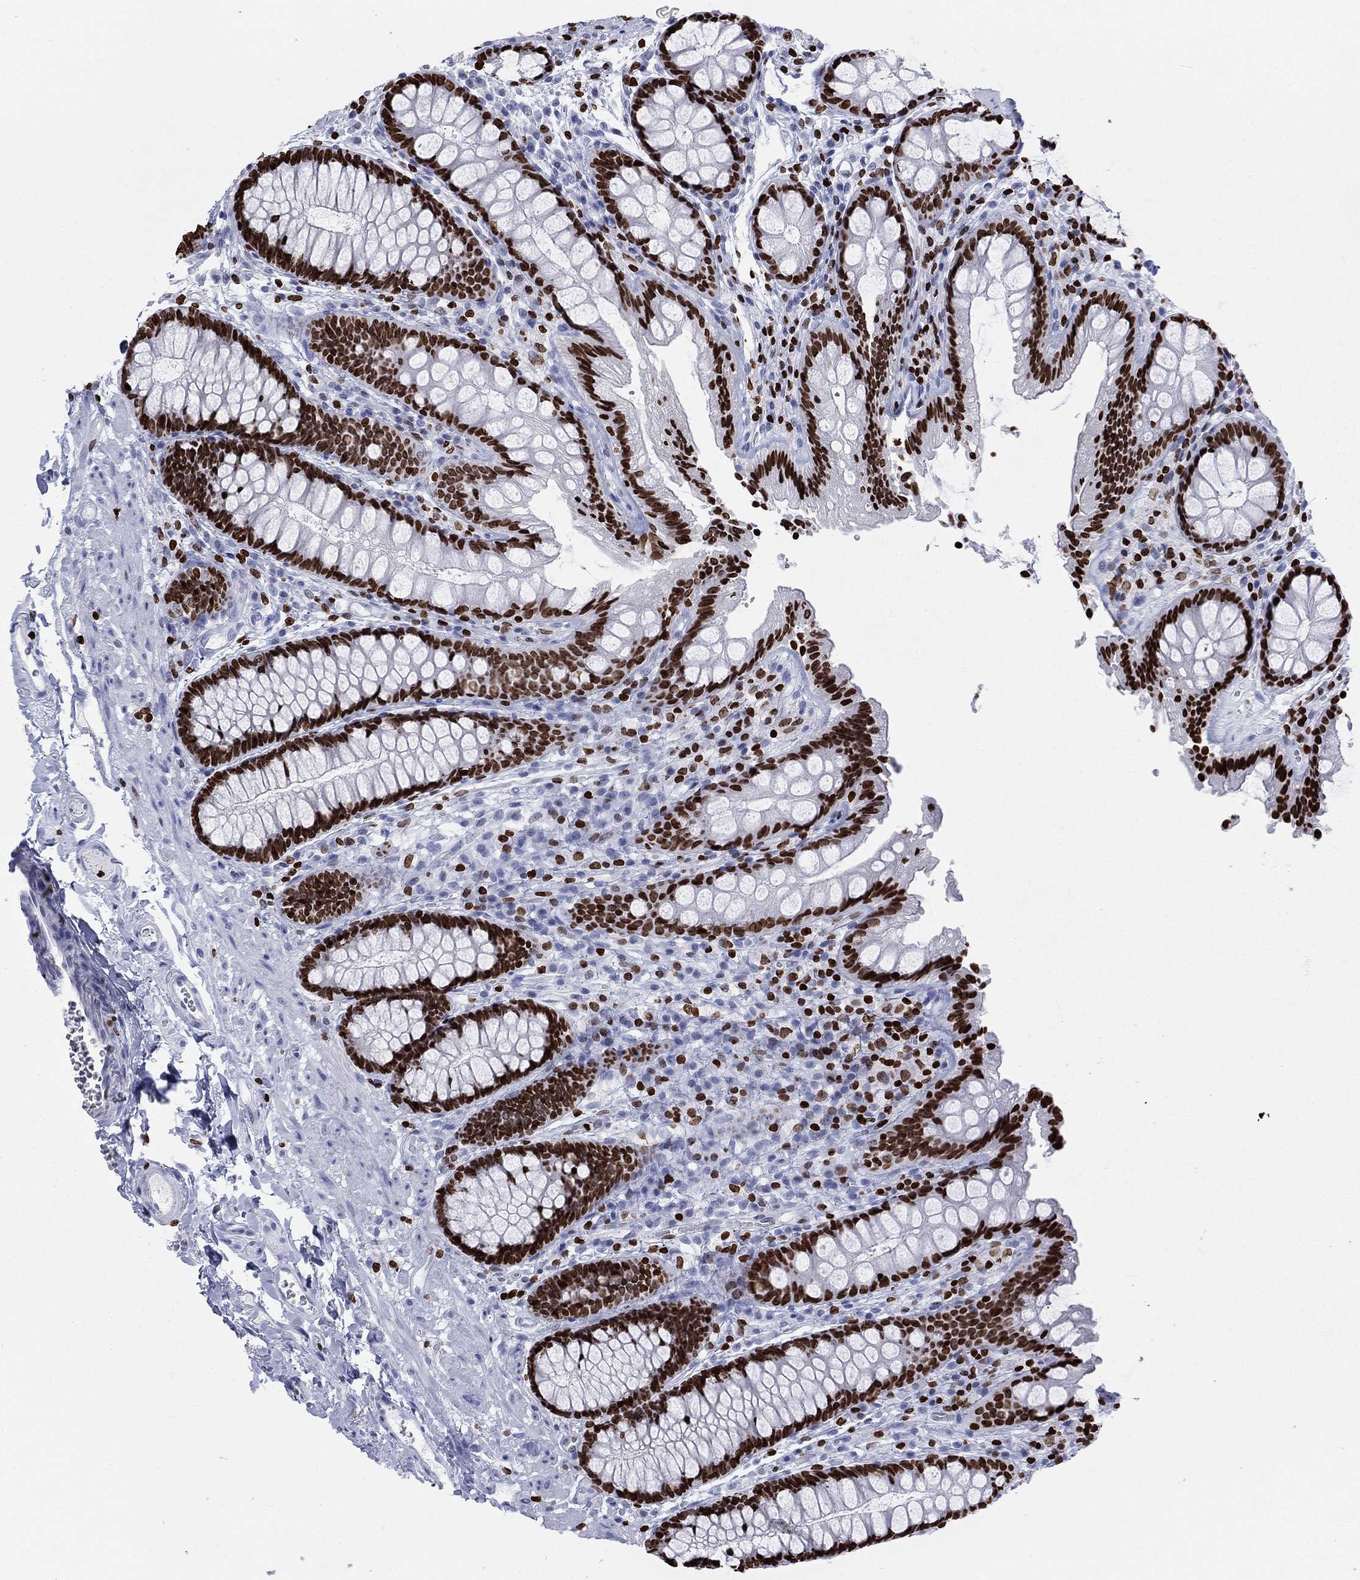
{"staining": {"intensity": "strong", "quantity": "<25%", "location": "nuclear"}, "tissue": "colon", "cell_type": "Endothelial cells", "image_type": "normal", "snomed": [{"axis": "morphology", "description": "Normal tissue, NOS"}, {"axis": "topography", "description": "Colon"}], "caption": "Immunohistochemistry image of benign colon: colon stained using IHC displays medium levels of strong protein expression localized specifically in the nuclear of endothelial cells, appearing as a nuclear brown color.", "gene": "H1", "patient": {"sex": "female", "age": 86}}